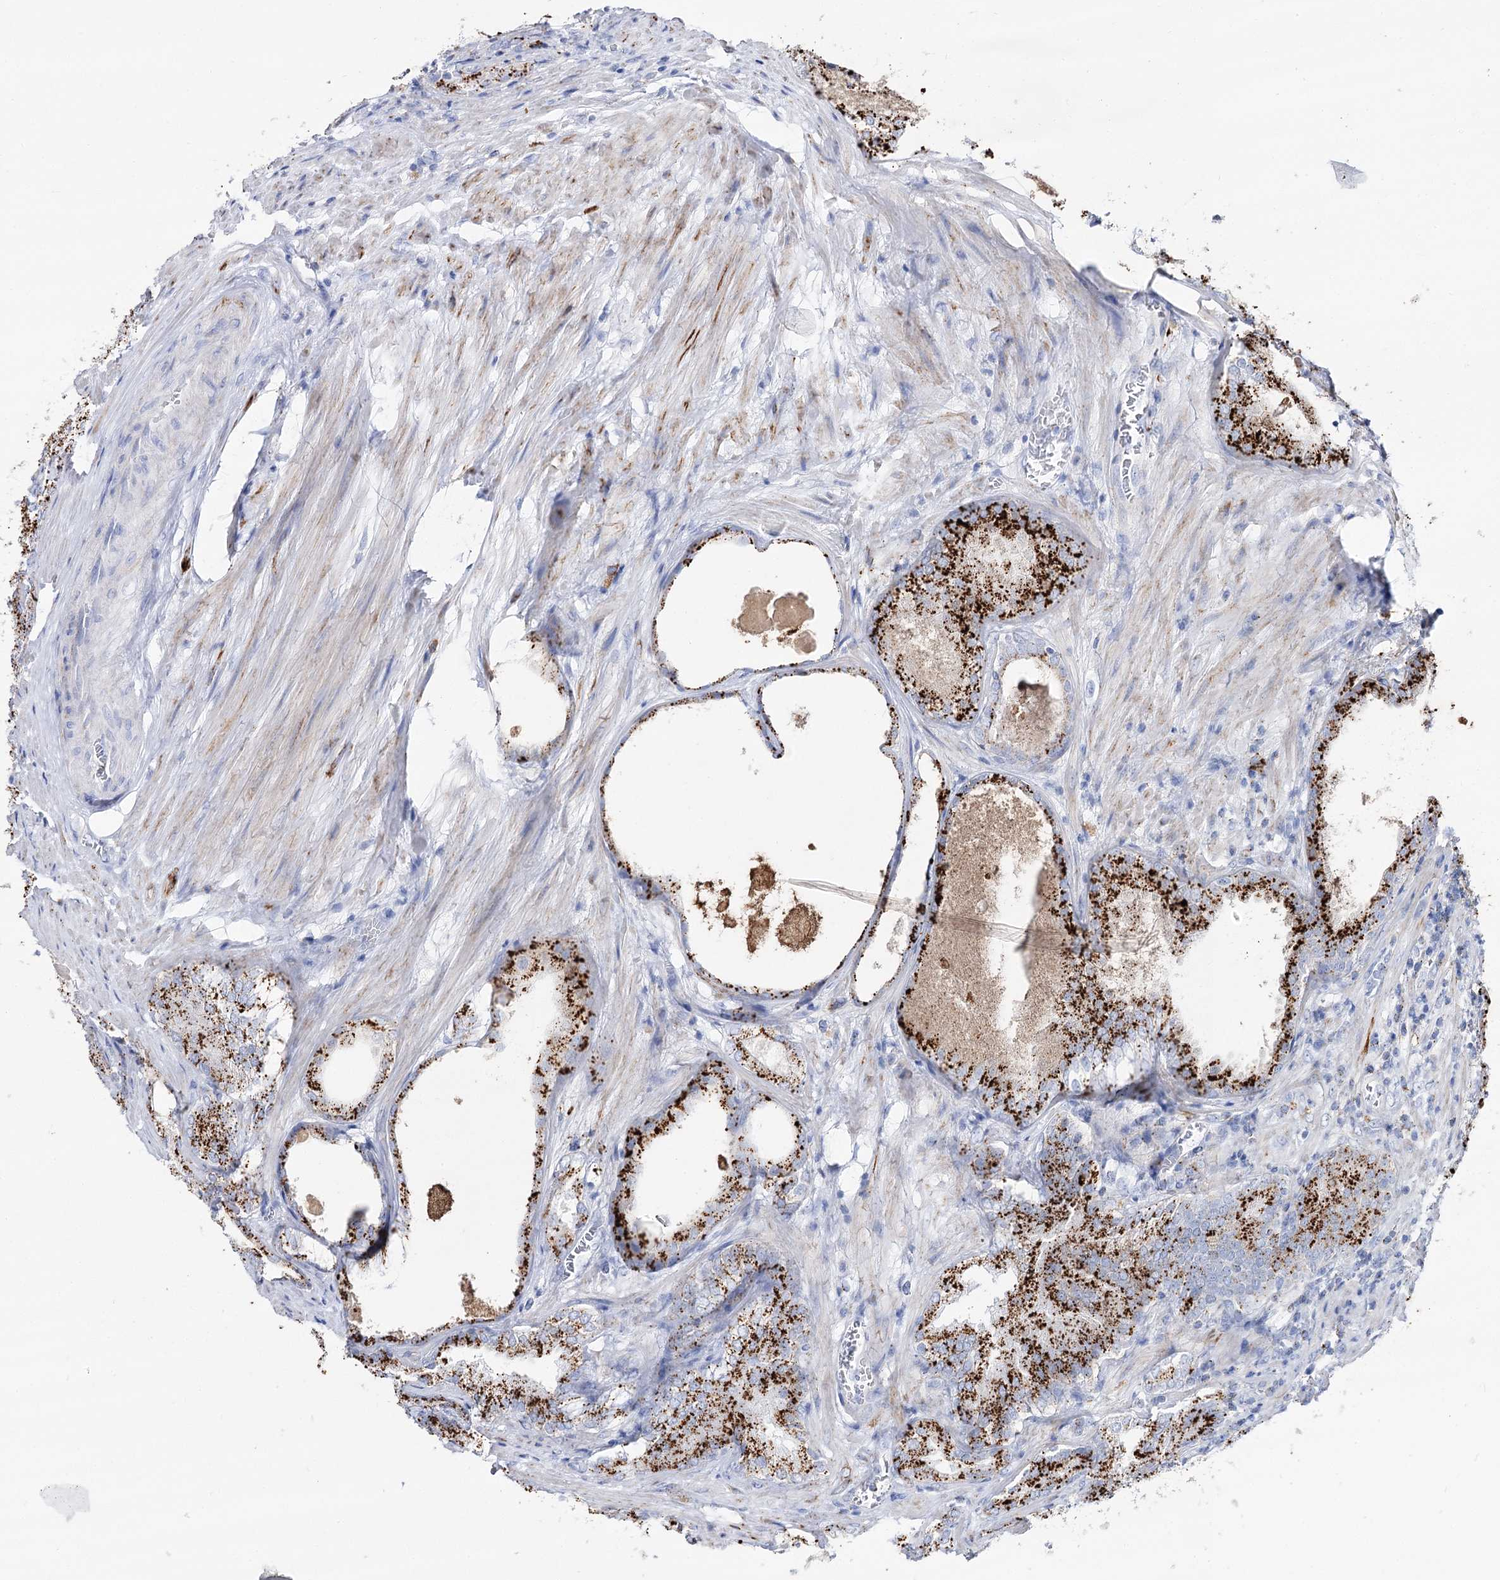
{"staining": {"intensity": "strong", "quantity": ">75%", "location": "cytoplasmic/membranous"}, "tissue": "prostate cancer", "cell_type": "Tumor cells", "image_type": "cancer", "snomed": [{"axis": "morphology", "description": "Adenocarcinoma, High grade"}, {"axis": "topography", "description": "Prostate"}], "caption": "Tumor cells display high levels of strong cytoplasmic/membranous expression in about >75% of cells in prostate cancer. Ihc stains the protein of interest in brown and the nuclei are stained blue.", "gene": "SLC3A1", "patient": {"sex": "male", "age": 66}}